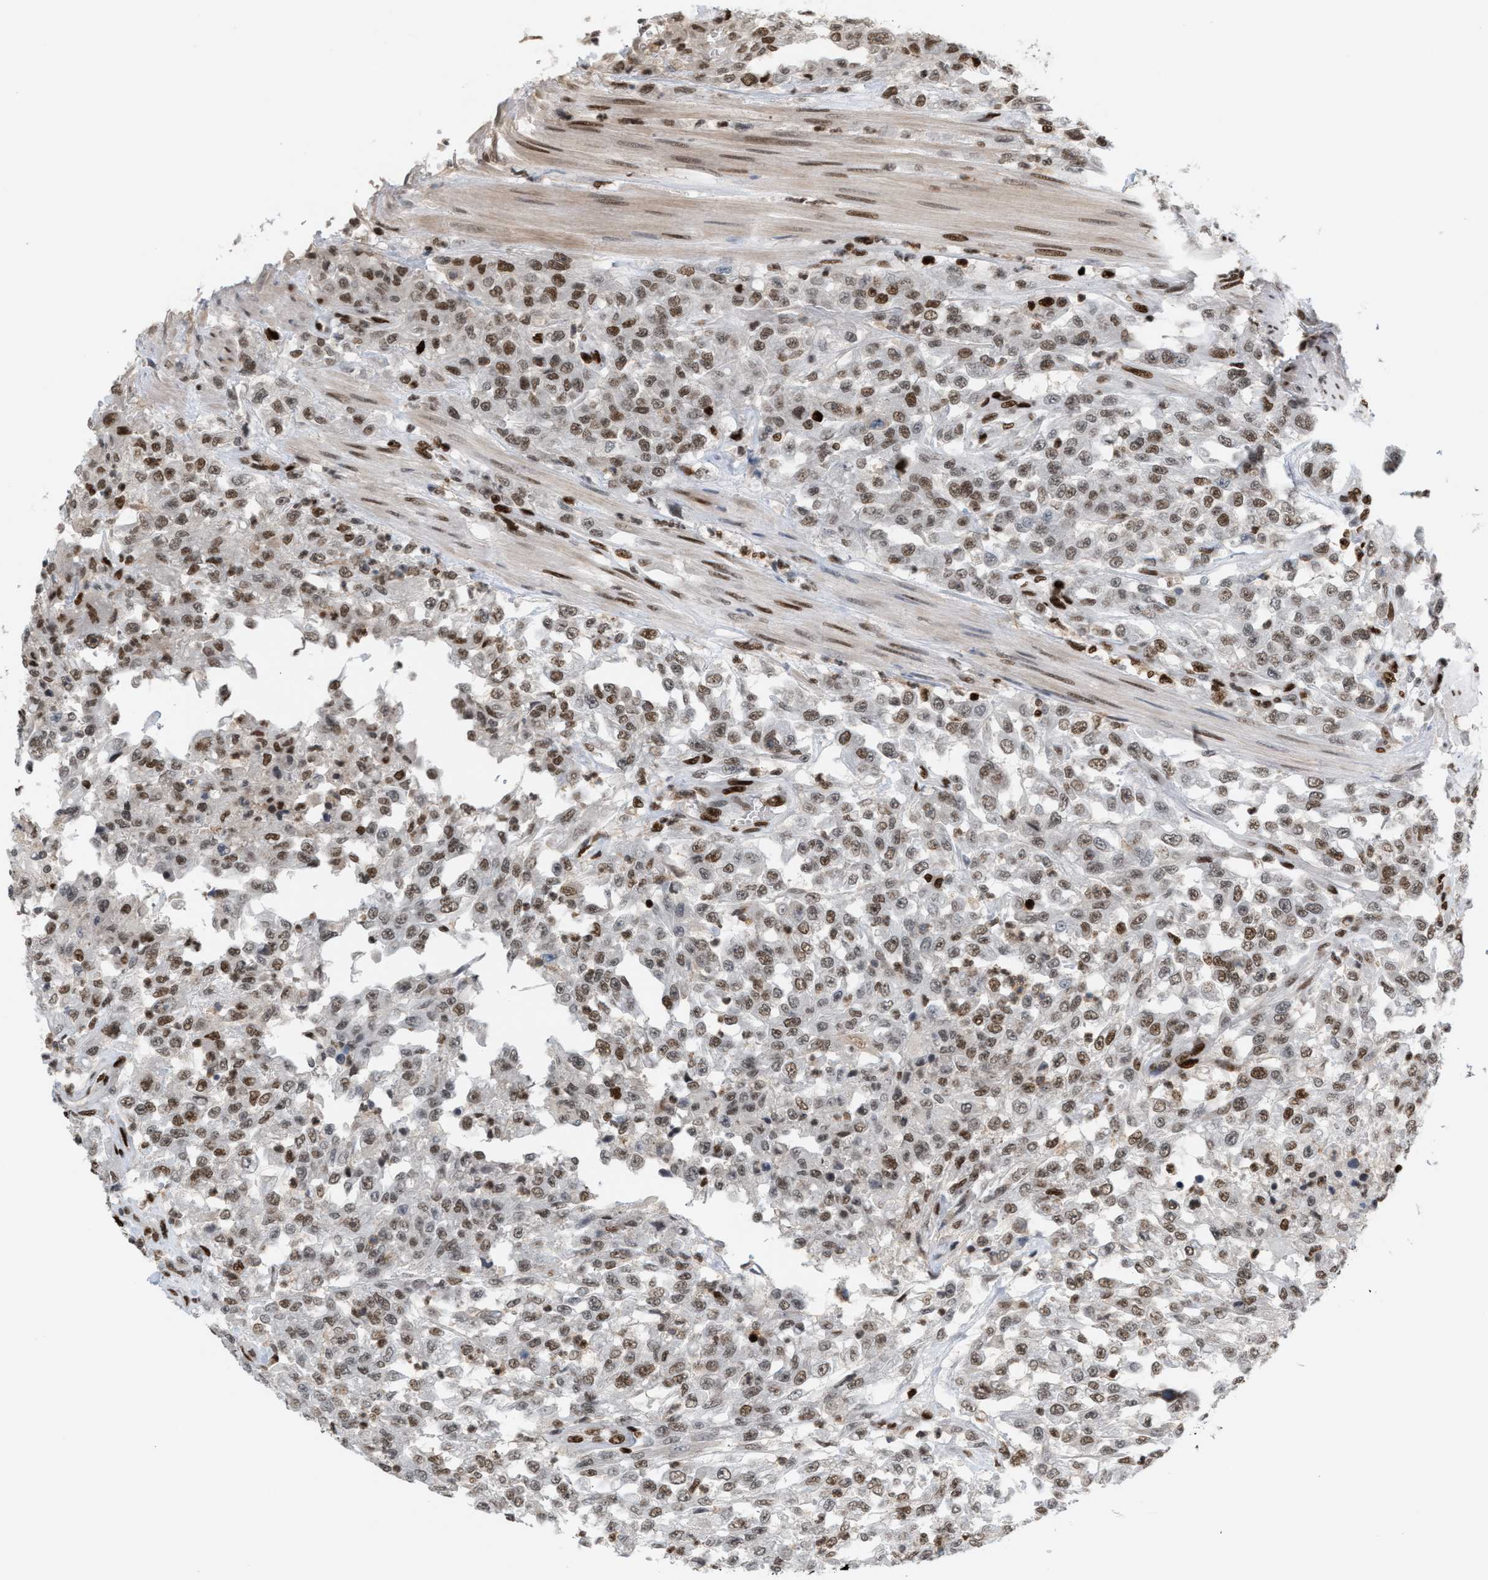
{"staining": {"intensity": "moderate", "quantity": ">75%", "location": "nuclear"}, "tissue": "urothelial cancer", "cell_type": "Tumor cells", "image_type": "cancer", "snomed": [{"axis": "morphology", "description": "Urothelial carcinoma, High grade"}, {"axis": "topography", "description": "Urinary bladder"}], "caption": "Brown immunohistochemical staining in human urothelial cancer shows moderate nuclear expression in about >75% of tumor cells.", "gene": "RNASEK-C17orf49", "patient": {"sex": "male", "age": 46}}